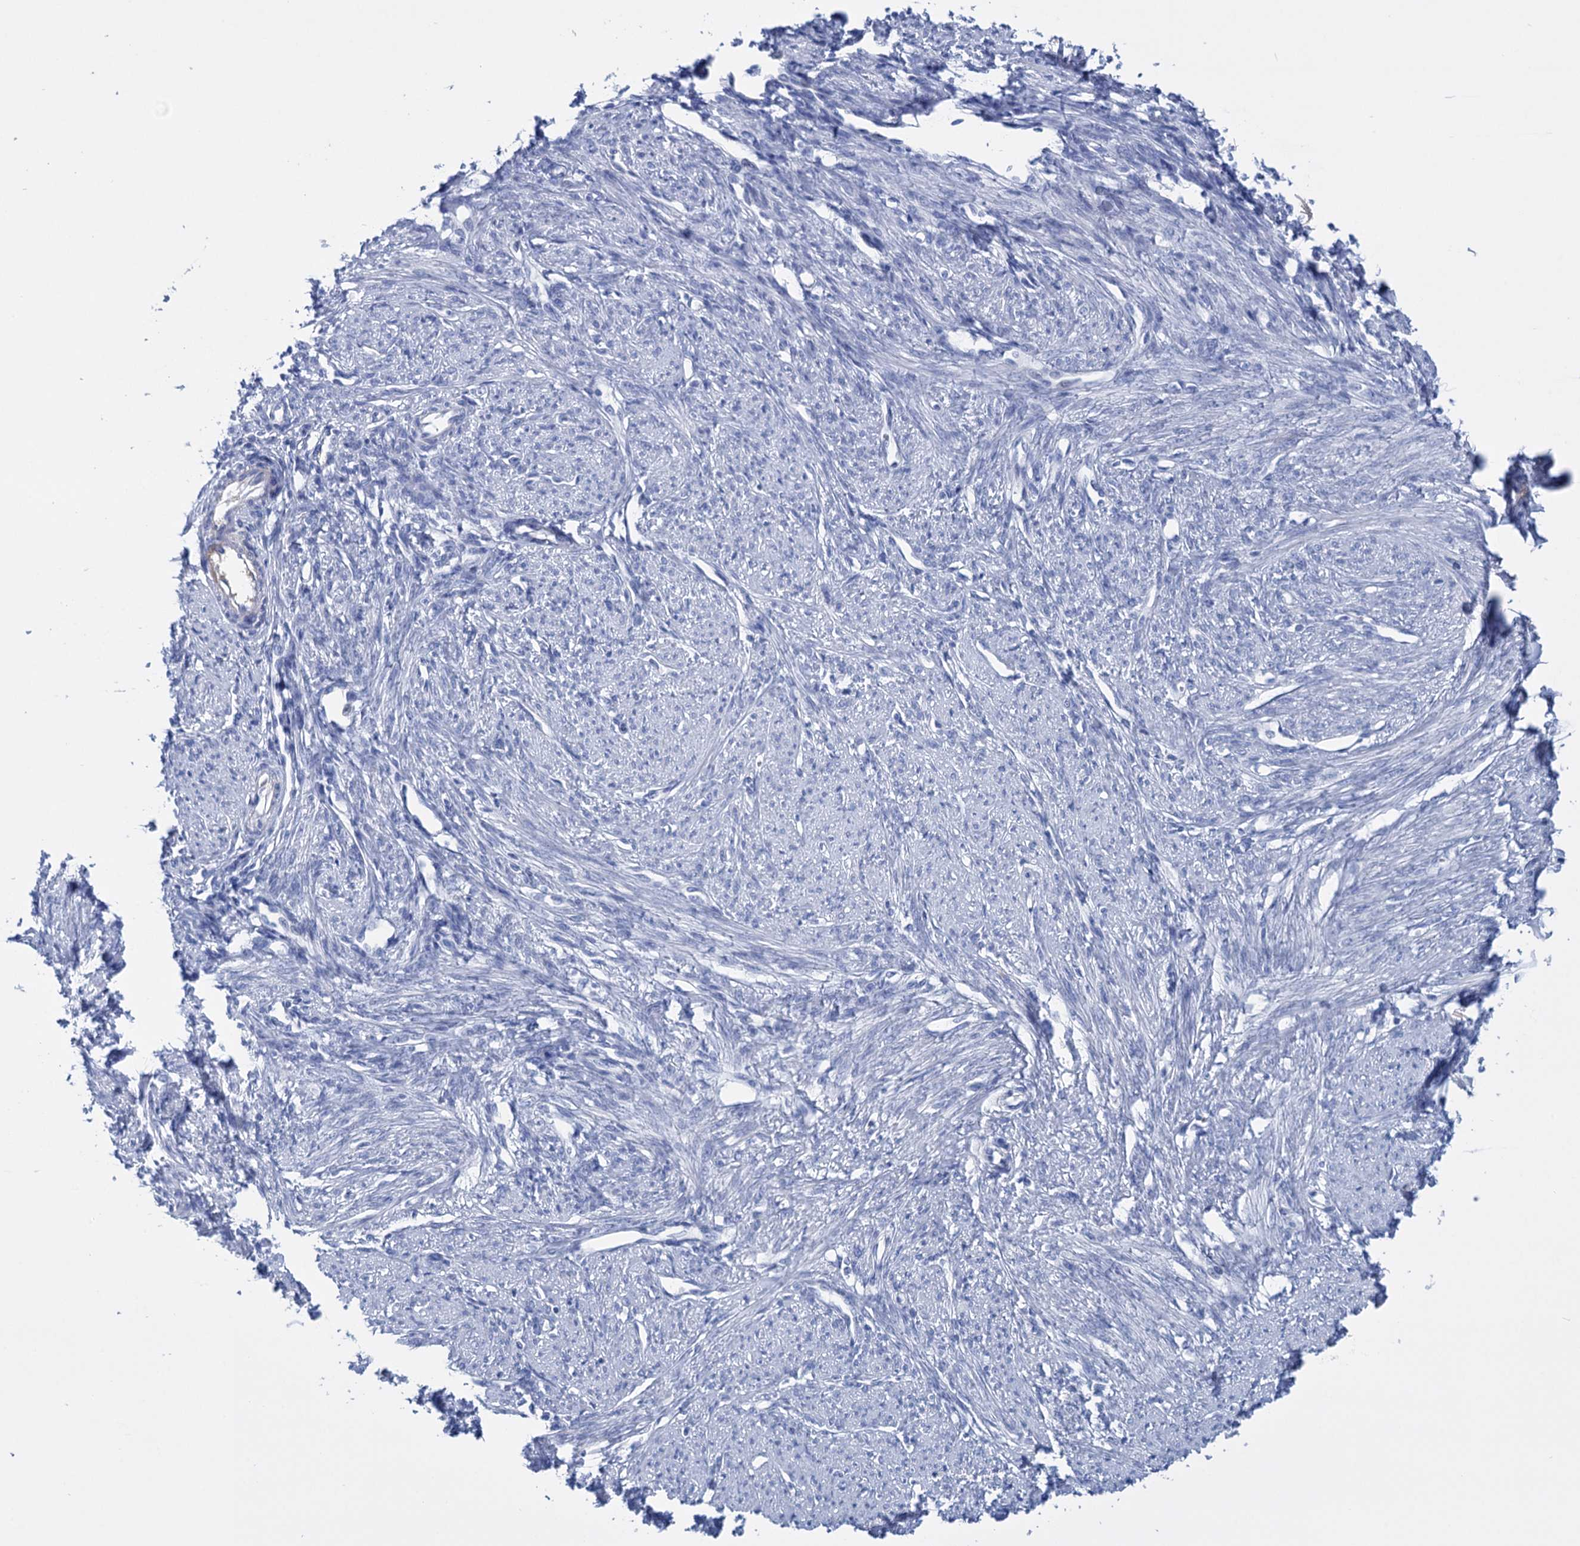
{"staining": {"intensity": "negative", "quantity": "none", "location": "none"}, "tissue": "smooth muscle", "cell_type": "Smooth muscle cells", "image_type": "normal", "snomed": [{"axis": "morphology", "description": "Normal tissue, NOS"}, {"axis": "topography", "description": "Smooth muscle"}, {"axis": "topography", "description": "Uterus"}], "caption": "A high-resolution histopathology image shows IHC staining of normal smooth muscle, which reveals no significant positivity in smooth muscle cells.", "gene": "FBXW12", "patient": {"sex": "female", "age": 59}}